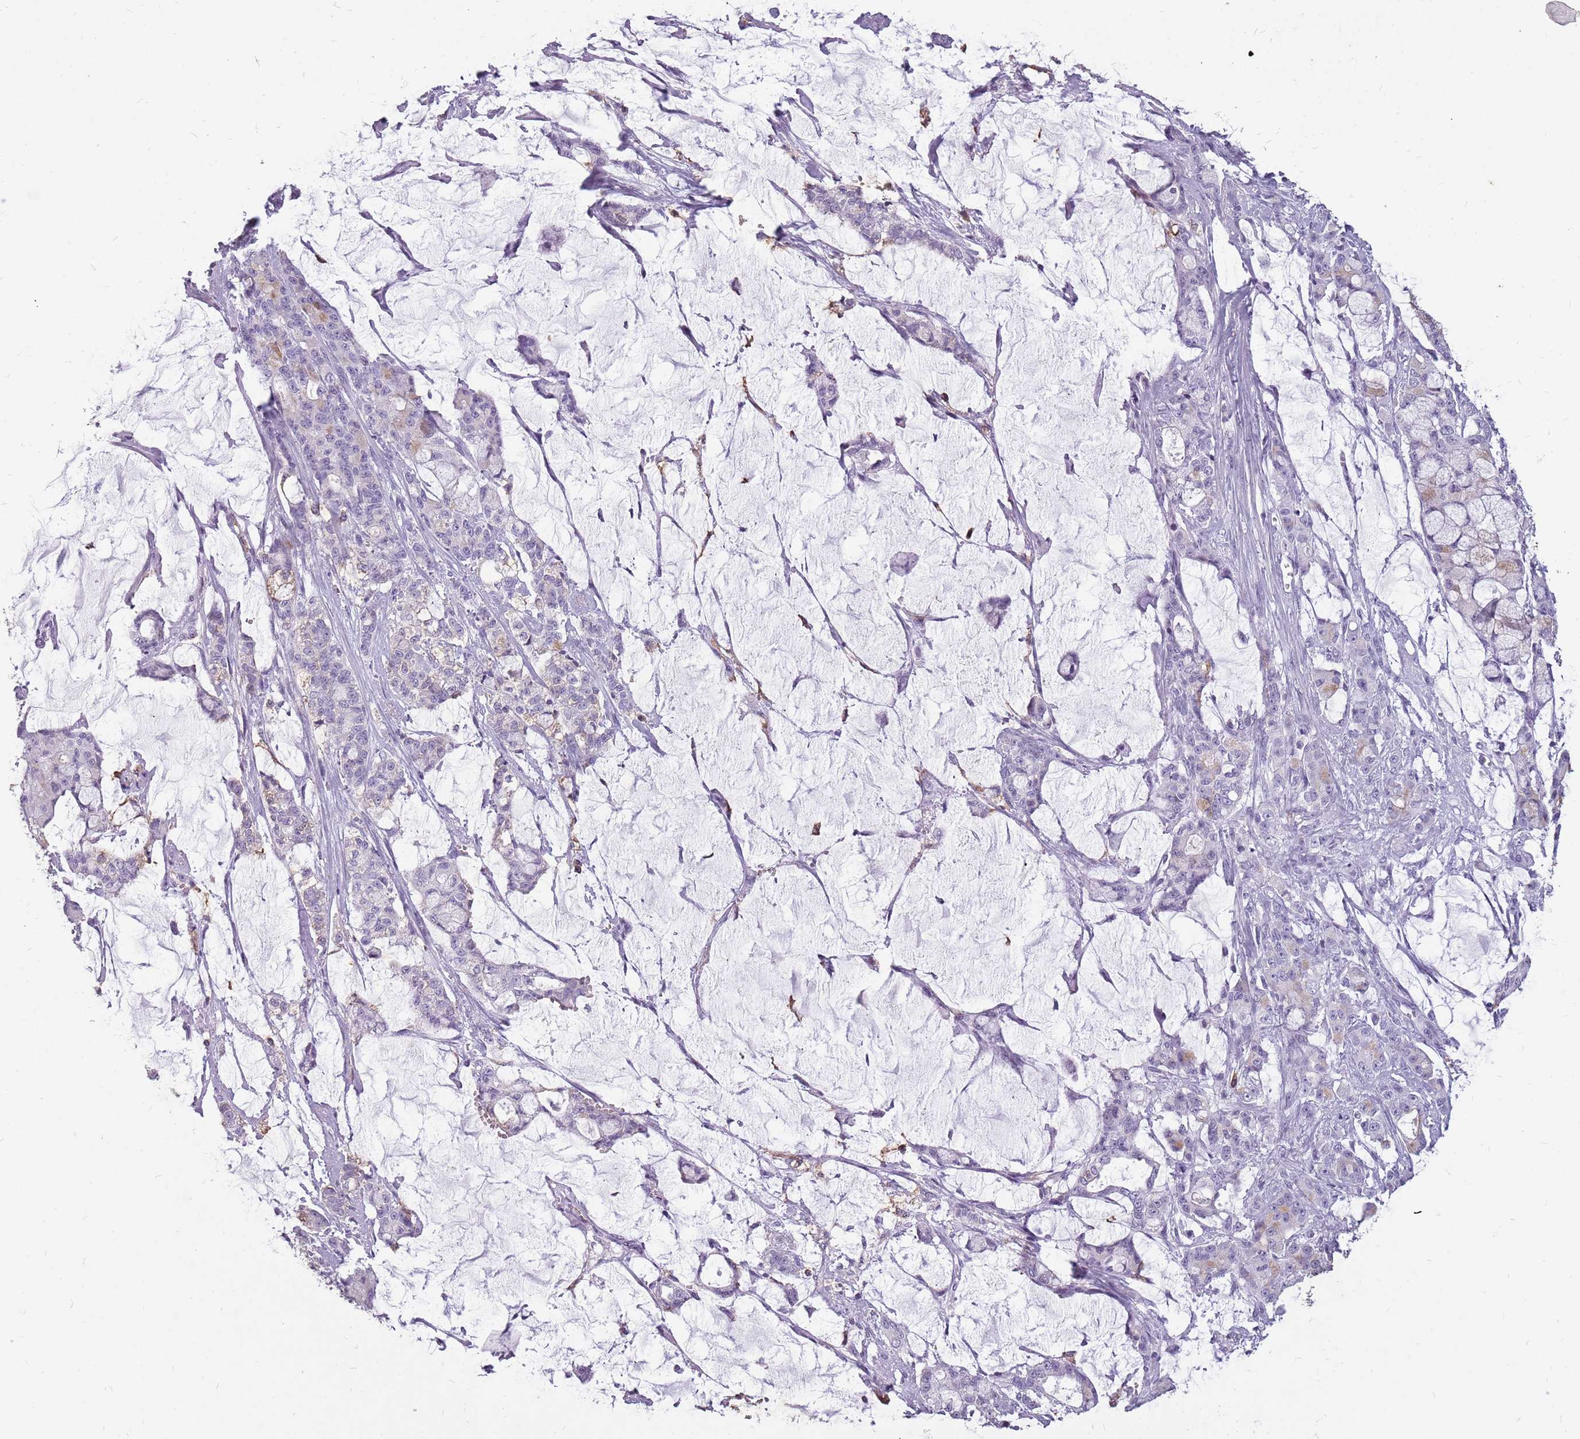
{"staining": {"intensity": "negative", "quantity": "none", "location": "none"}, "tissue": "pancreatic cancer", "cell_type": "Tumor cells", "image_type": "cancer", "snomed": [{"axis": "morphology", "description": "Adenocarcinoma, NOS"}, {"axis": "topography", "description": "Pancreas"}], "caption": "Tumor cells show no significant protein expression in pancreatic cancer (adenocarcinoma).", "gene": "NEK6", "patient": {"sex": "female", "age": 73}}